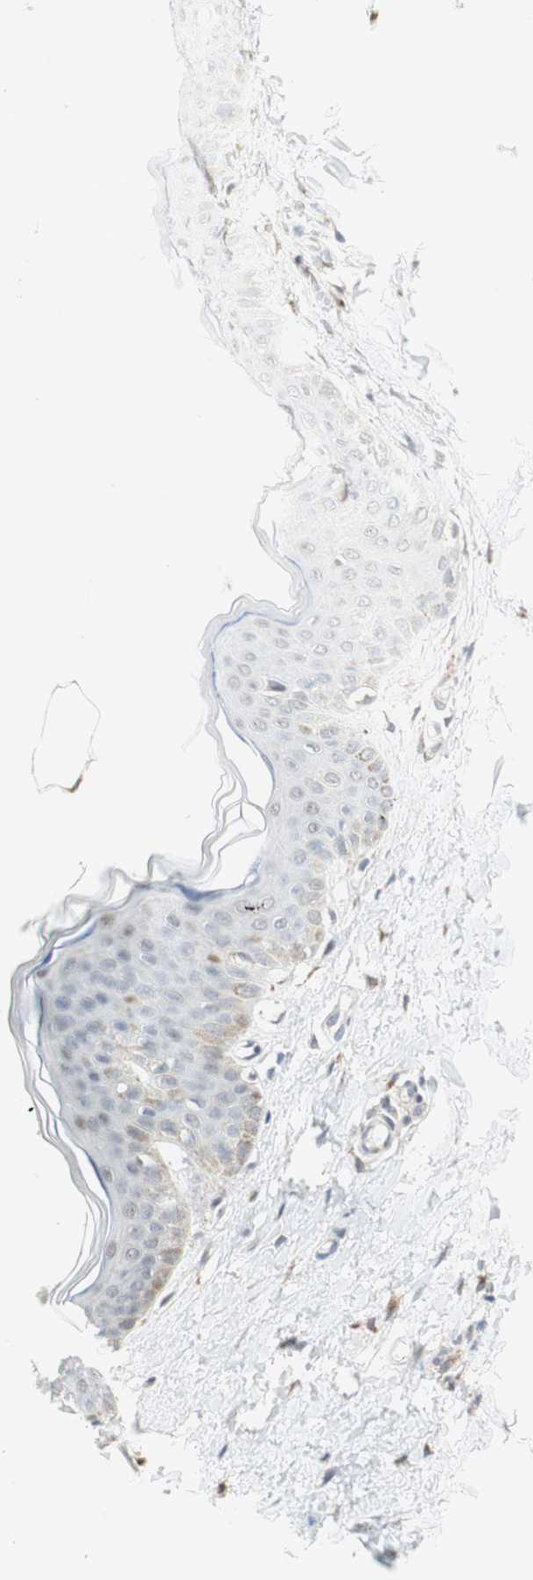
{"staining": {"intensity": "moderate", "quantity": ">75%", "location": "cytoplasmic/membranous"}, "tissue": "skin", "cell_type": "Fibroblasts", "image_type": "normal", "snomed": [{"axis": "morphology", "description": "Normal tissue, NOS"}, {"axis": "topography", "description": "Skin"}], "caption": "An IHC histopathology image of unremarkable tissue is shown. Protein staining in brown shows moderate cytoplasmic/membranous positivity in skin within fibroblasts.", "gene": "GAPT", "patient": {"sex": "female", "age": 17}}